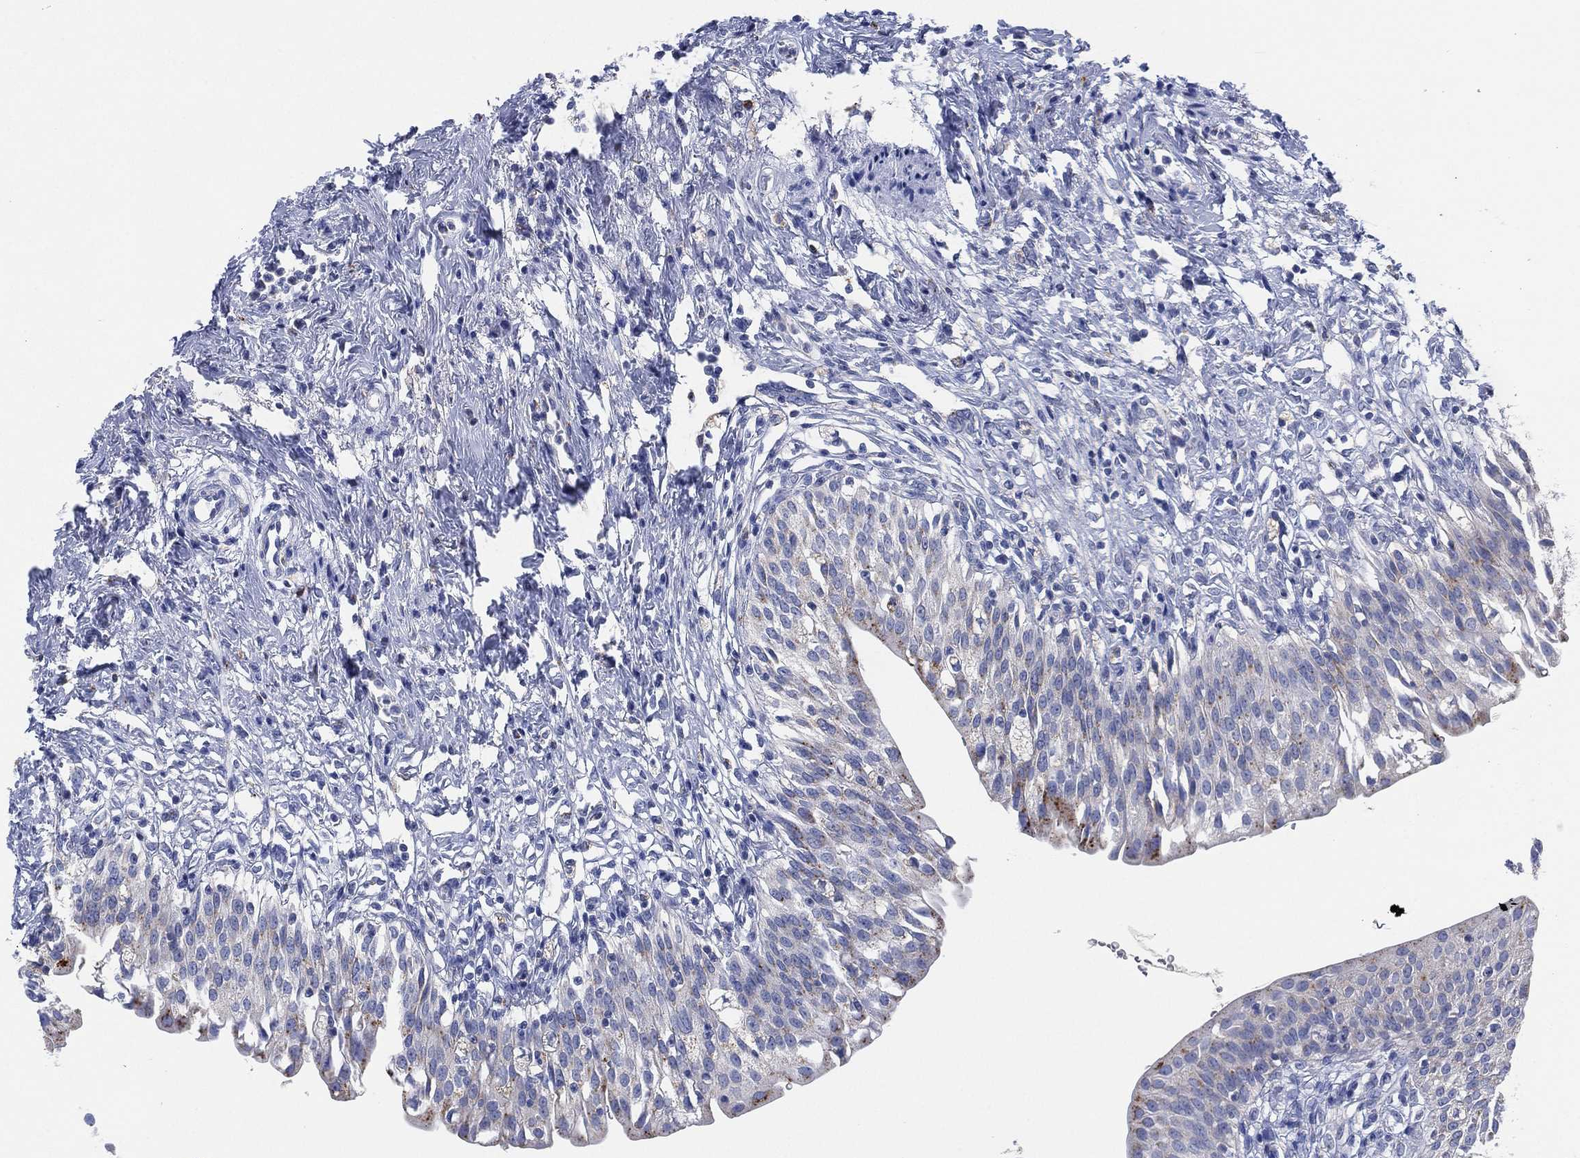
{"staining": {"intensity": "moderate", "quantity": "<25%", "location": "cytoplasmic/membranous"}, "tissue": "urinary bladder", "cell_type": "Urothelial cells", "image_type": "normal", "snomed": [{"axis": "morphology", "description": "Normal tissue, NOS"}, {"axis": "topography", "description": "Urinary bladder"}], "caption": "Immunohistochemical staining of normal human urinary bladder displays <25% levels of moderate cytoplasmic/membranous protein positivity in approximately <25% of urothelial cells.", "gene": "GALNS", "patient": {"sex": "male", "age": 76}}